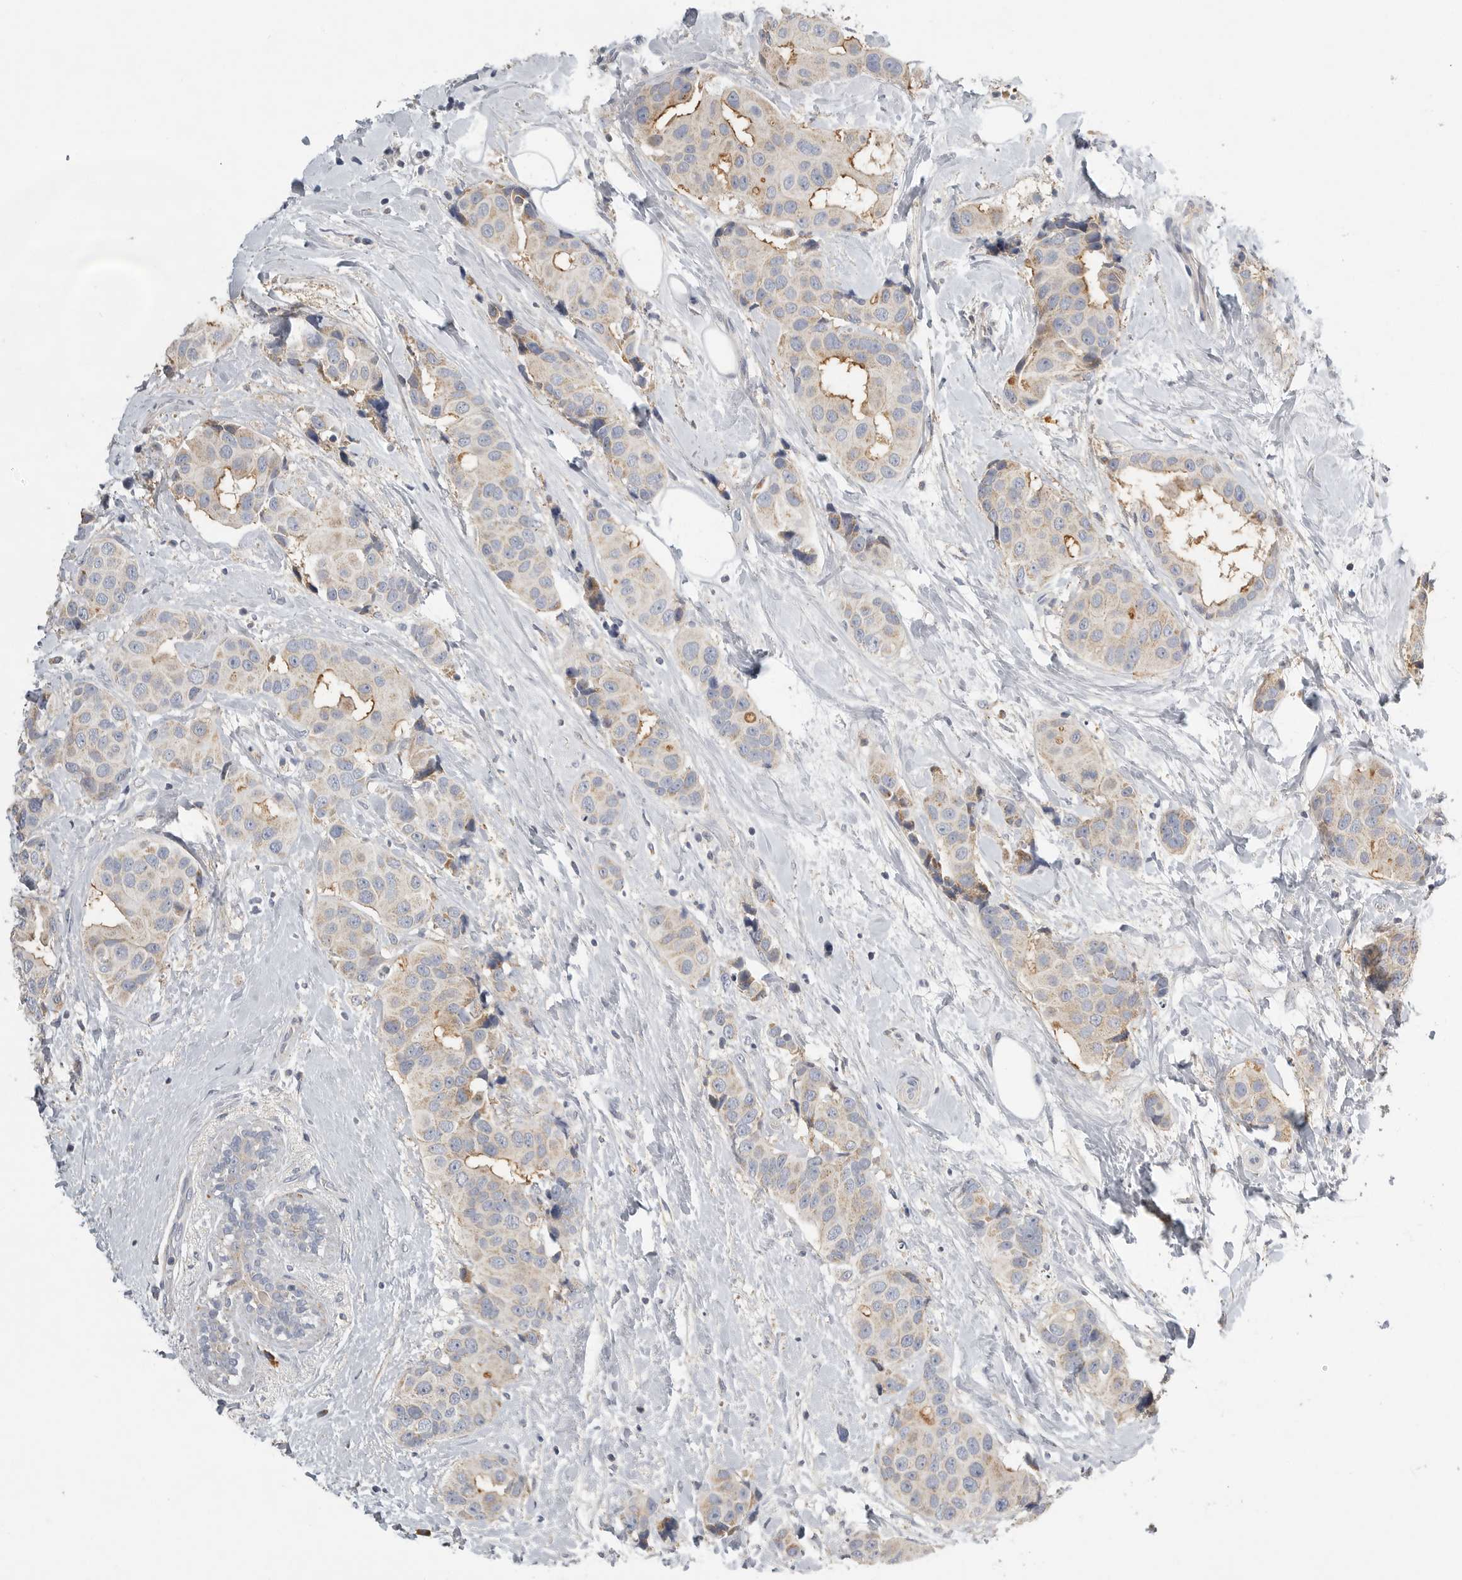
{"staining": {"intensity": "weak", "quantity": ">75%", "location": "cytoplasmic/membranous"}, "tissue": "breast cancer", "cell_type": "Tumor cells", "image_type": "cancer", "snomed": [{"axis": "morphology", "description": "Normal tissue, NOS"}, {"axis": "morphology", "description": "Duct carcinoma"}, {"axis": "topography", "description": "Breast"}], "caption": "Protein analysis of breast cancer (intraductal carcinoma) tissue exhibits weak cytoplasmic/membranous staining in about >75% of tumor cells. (DAB (3,3'-diaminobenzidine) = brown stain, brightfield microscopy at high magnification).", "gene": "SDC3", "patient": {"sex": "female", "age": 39}}